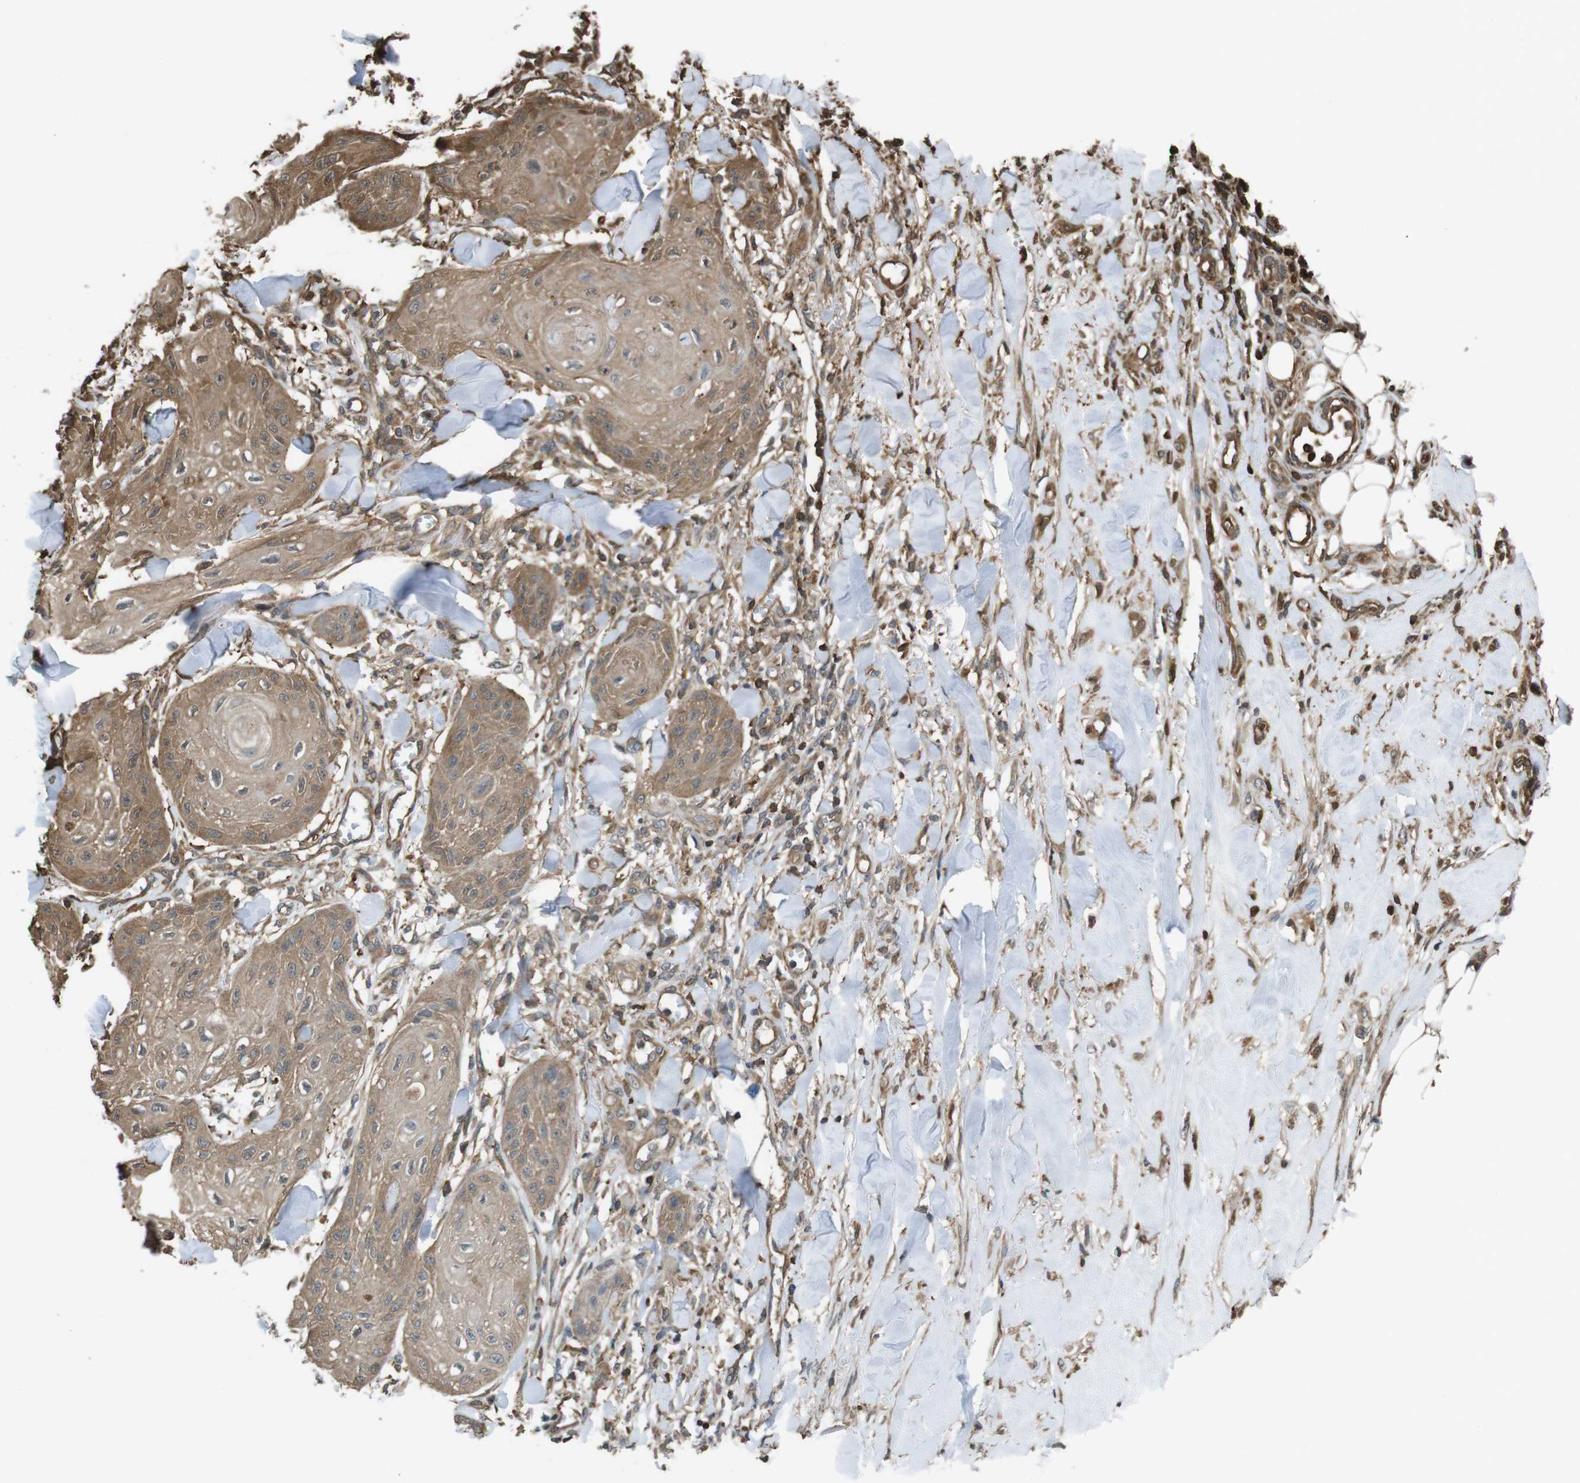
{"staining": {"intensity": "moderate", "quantity": ">75%", "location": "cytoplasmic/membranous"}, "tissue": "skin cancer", "cell_type": "Tumor cells", "image_type": "cancer", "snomed": [{"axis": "morphology", "description": "Squamous cell carcinoma, NOS"}, {"axis": "topography", "description": "Skin"}], "caption": "Protein analysis of skin cancer (squamous cell carcinoma) tissue reveals moderate cytoplasmic/membranous positivity in approximately >75% of tumor cells.", "gene": "ARHGDIA", "patient": {"sex": "male", "age": 74}}